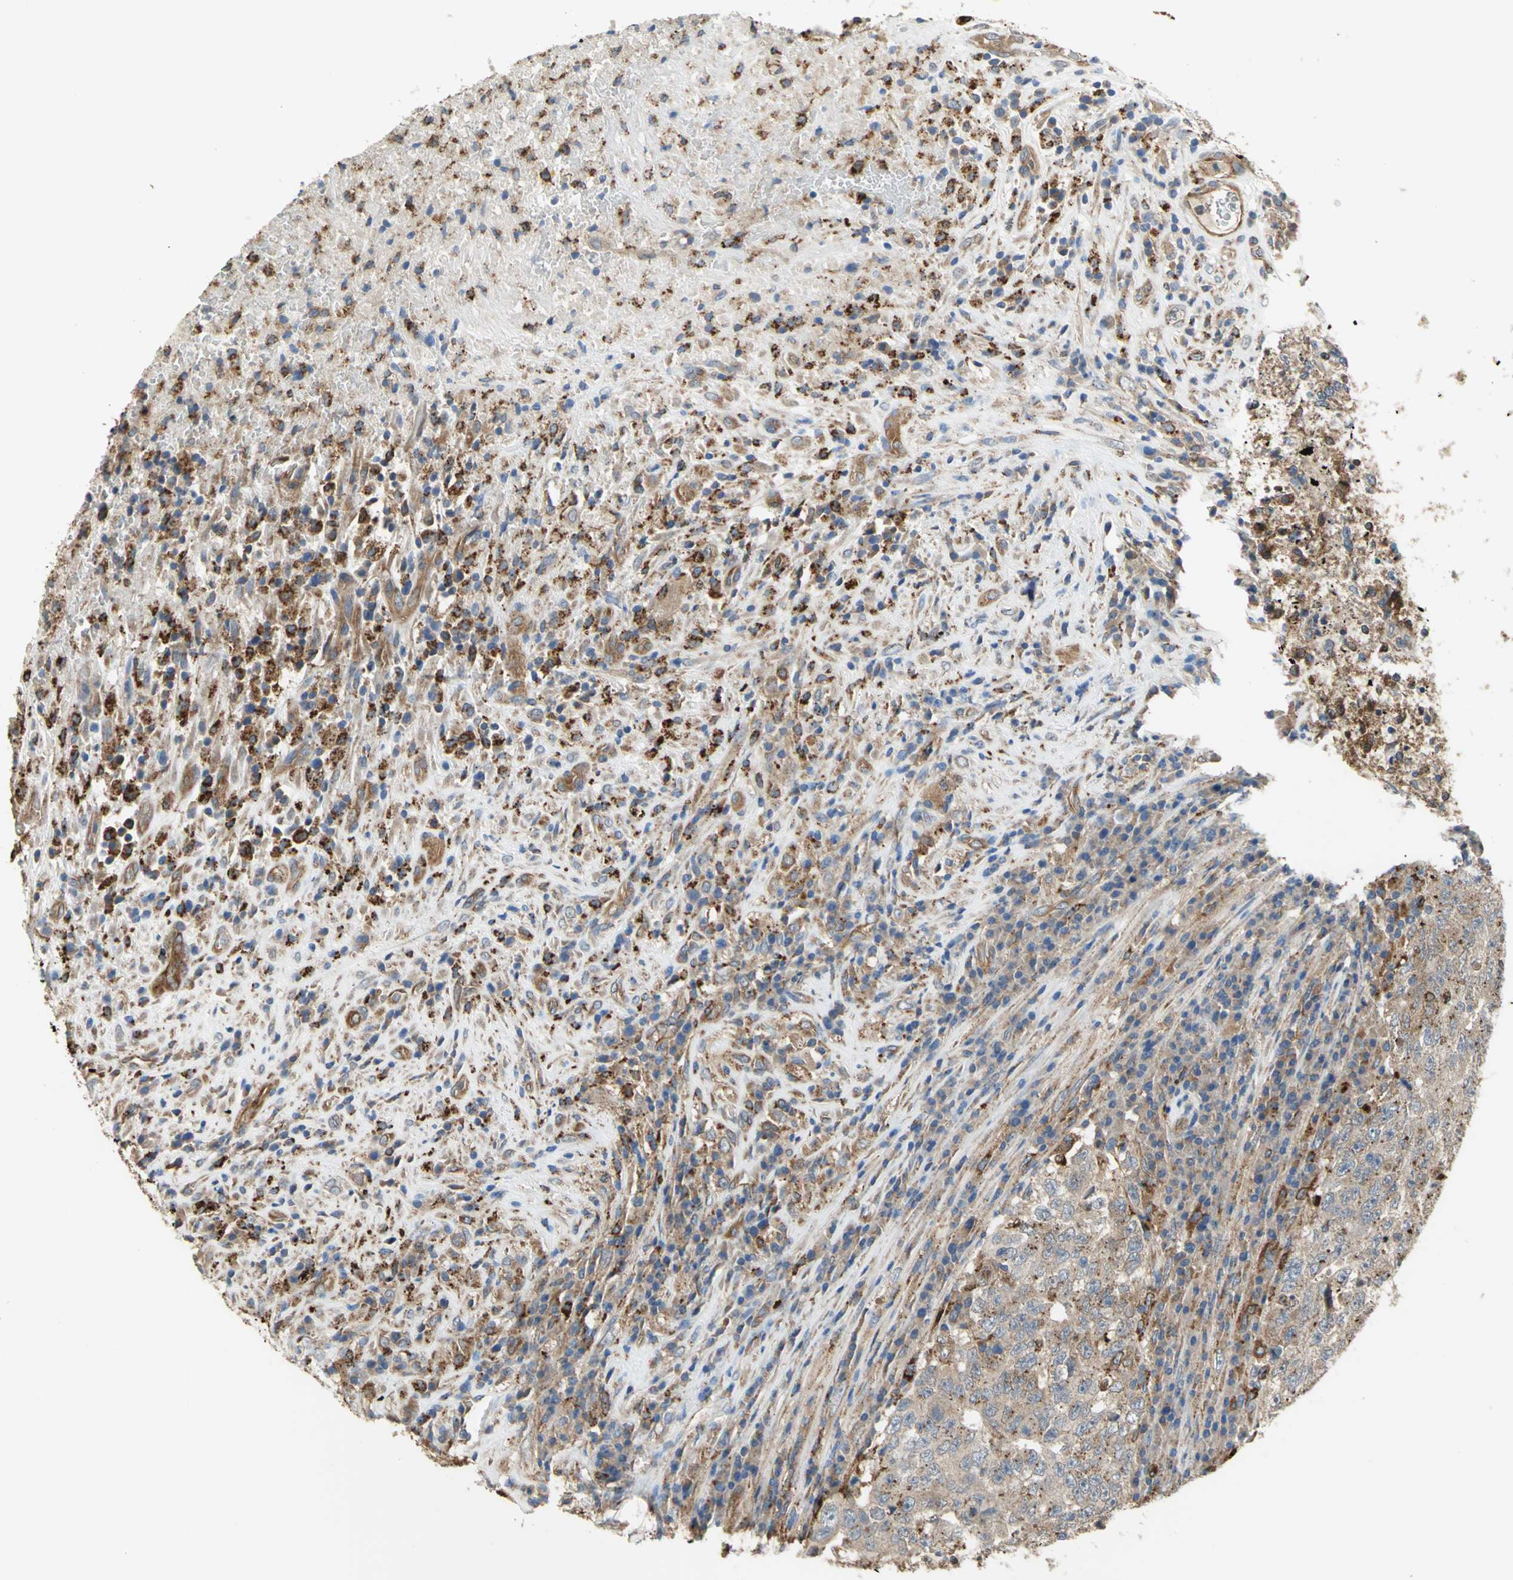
{"staining": {"intensity": "moderate", "quantity": ">75%", "location": "cytoplasmic/membranous"}, "tissue": "testis cancer", "cell_type": "Tumor cells", "image_type": "cancer", "snomed": [{"axis": "morphology", "description": "Necrosis, NOS"}, {"axis": "morphology", "description": "Carcinoma, Embryonal, NOS"}, {"axis": "topography", "description": "Testis"}], "caption": "Immunohistochemistry (DAB (3,3'-diaminobenzidine)) staining of testis cancer (embryonal carcinoma) displays moderate cytoplasmic/membranous protein expression in about >75% of tumor cells.", "gene": "DIAPH2", "patient": {"sex": "male", "age": 19}}